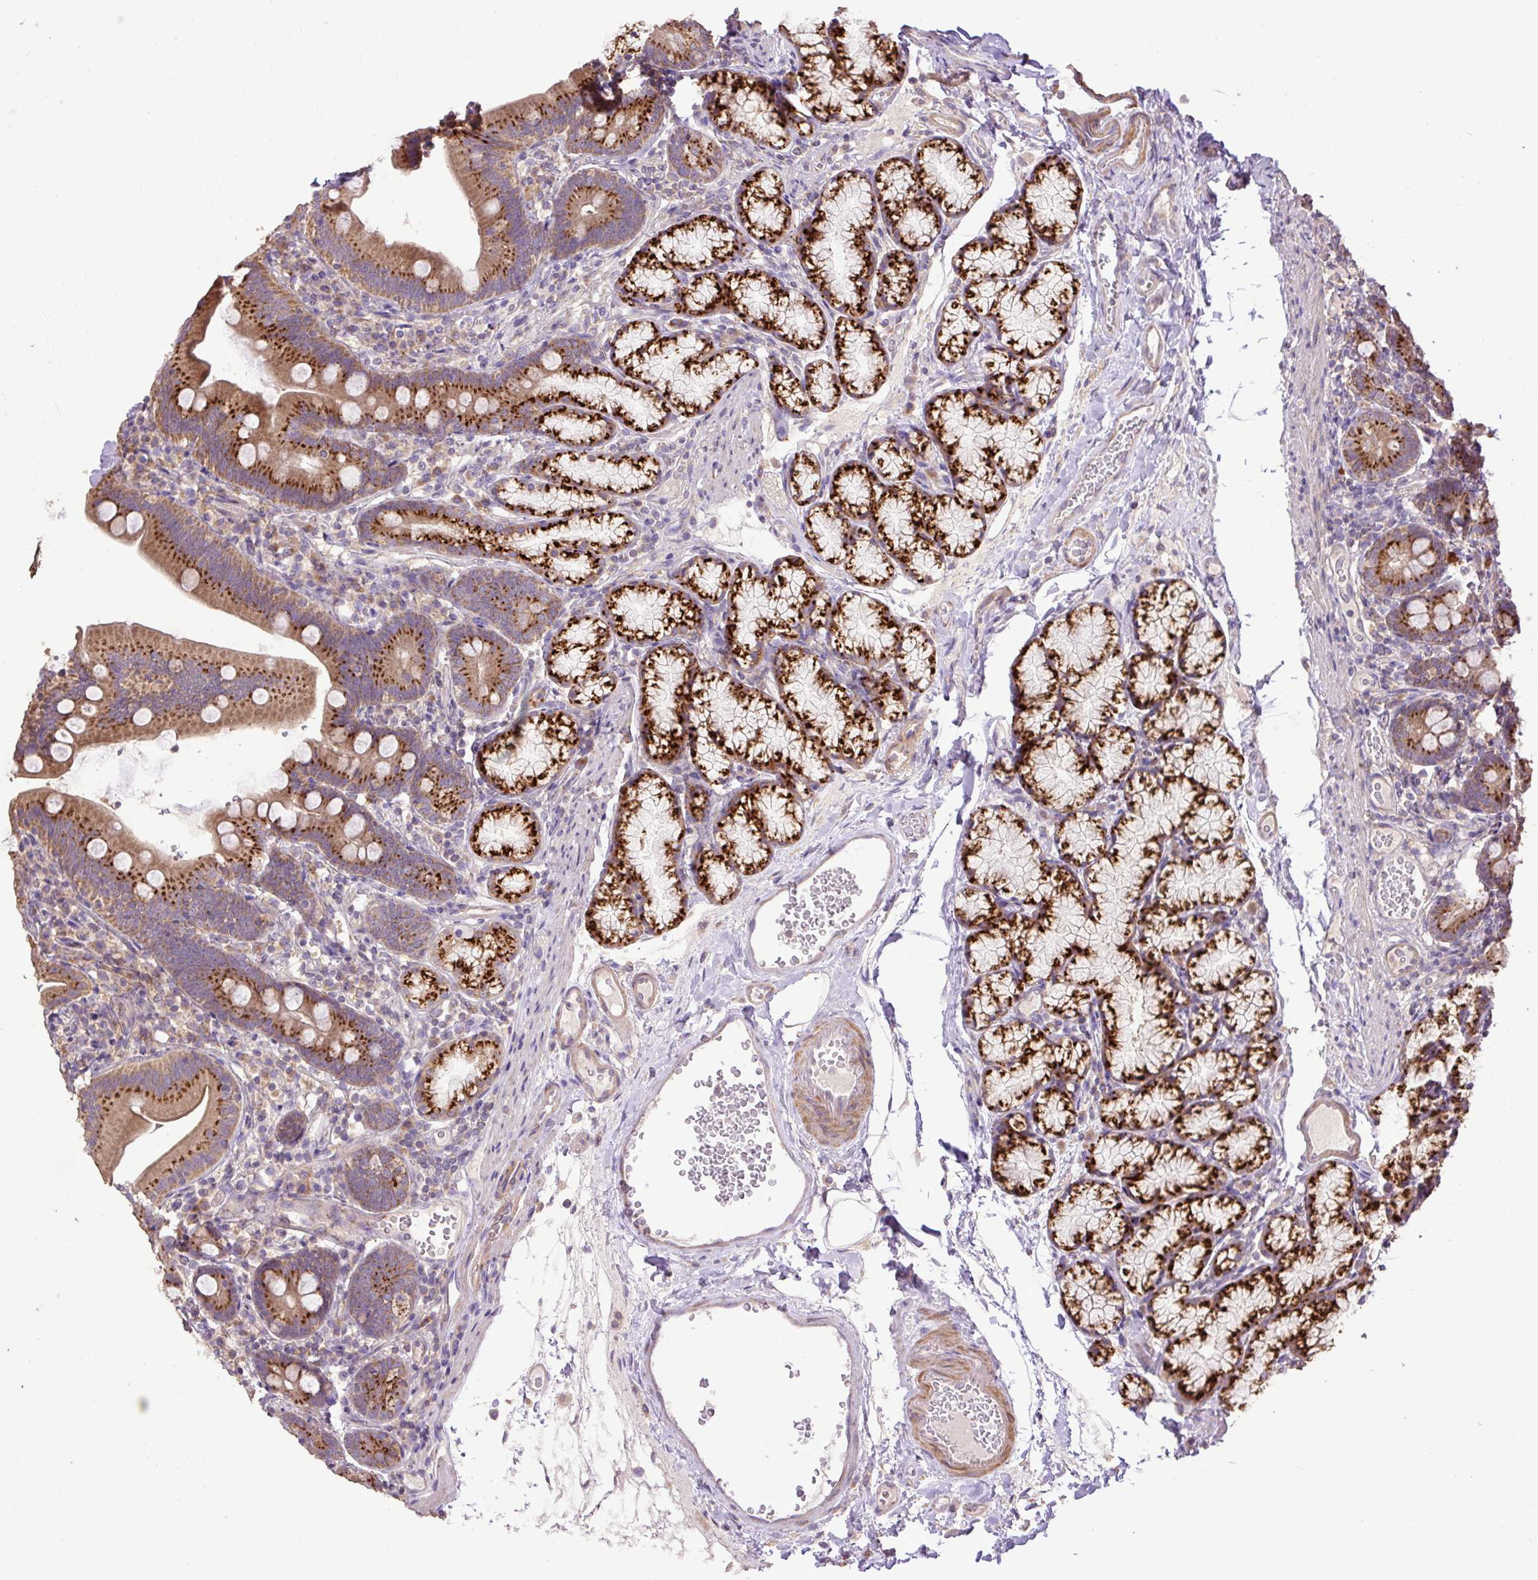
{"staining": {"intensity": "strong", "quantity": ">75%", "location": "cytoplasmic/membranous"}, "tissue": "duodenum", "cell_type": "Glandular cells", "image_type": "normal", "snomed": [{"axis": "morphology", "description": "Normal tissue, NOS"}, {"axis": "topography", "description": "Duodenum"}], "caption": "Unremarkable duodenum shows strong cytoplasmic/membranous expression in approximately >75% of glandular cells, visualized by immunohistochemistry. (DAB (3,3'-diaminobenzidine) IHC with brightfield microscopy, high magnification).", "gene": "ABR", "patient": {"sex": "female", "age": 67}}